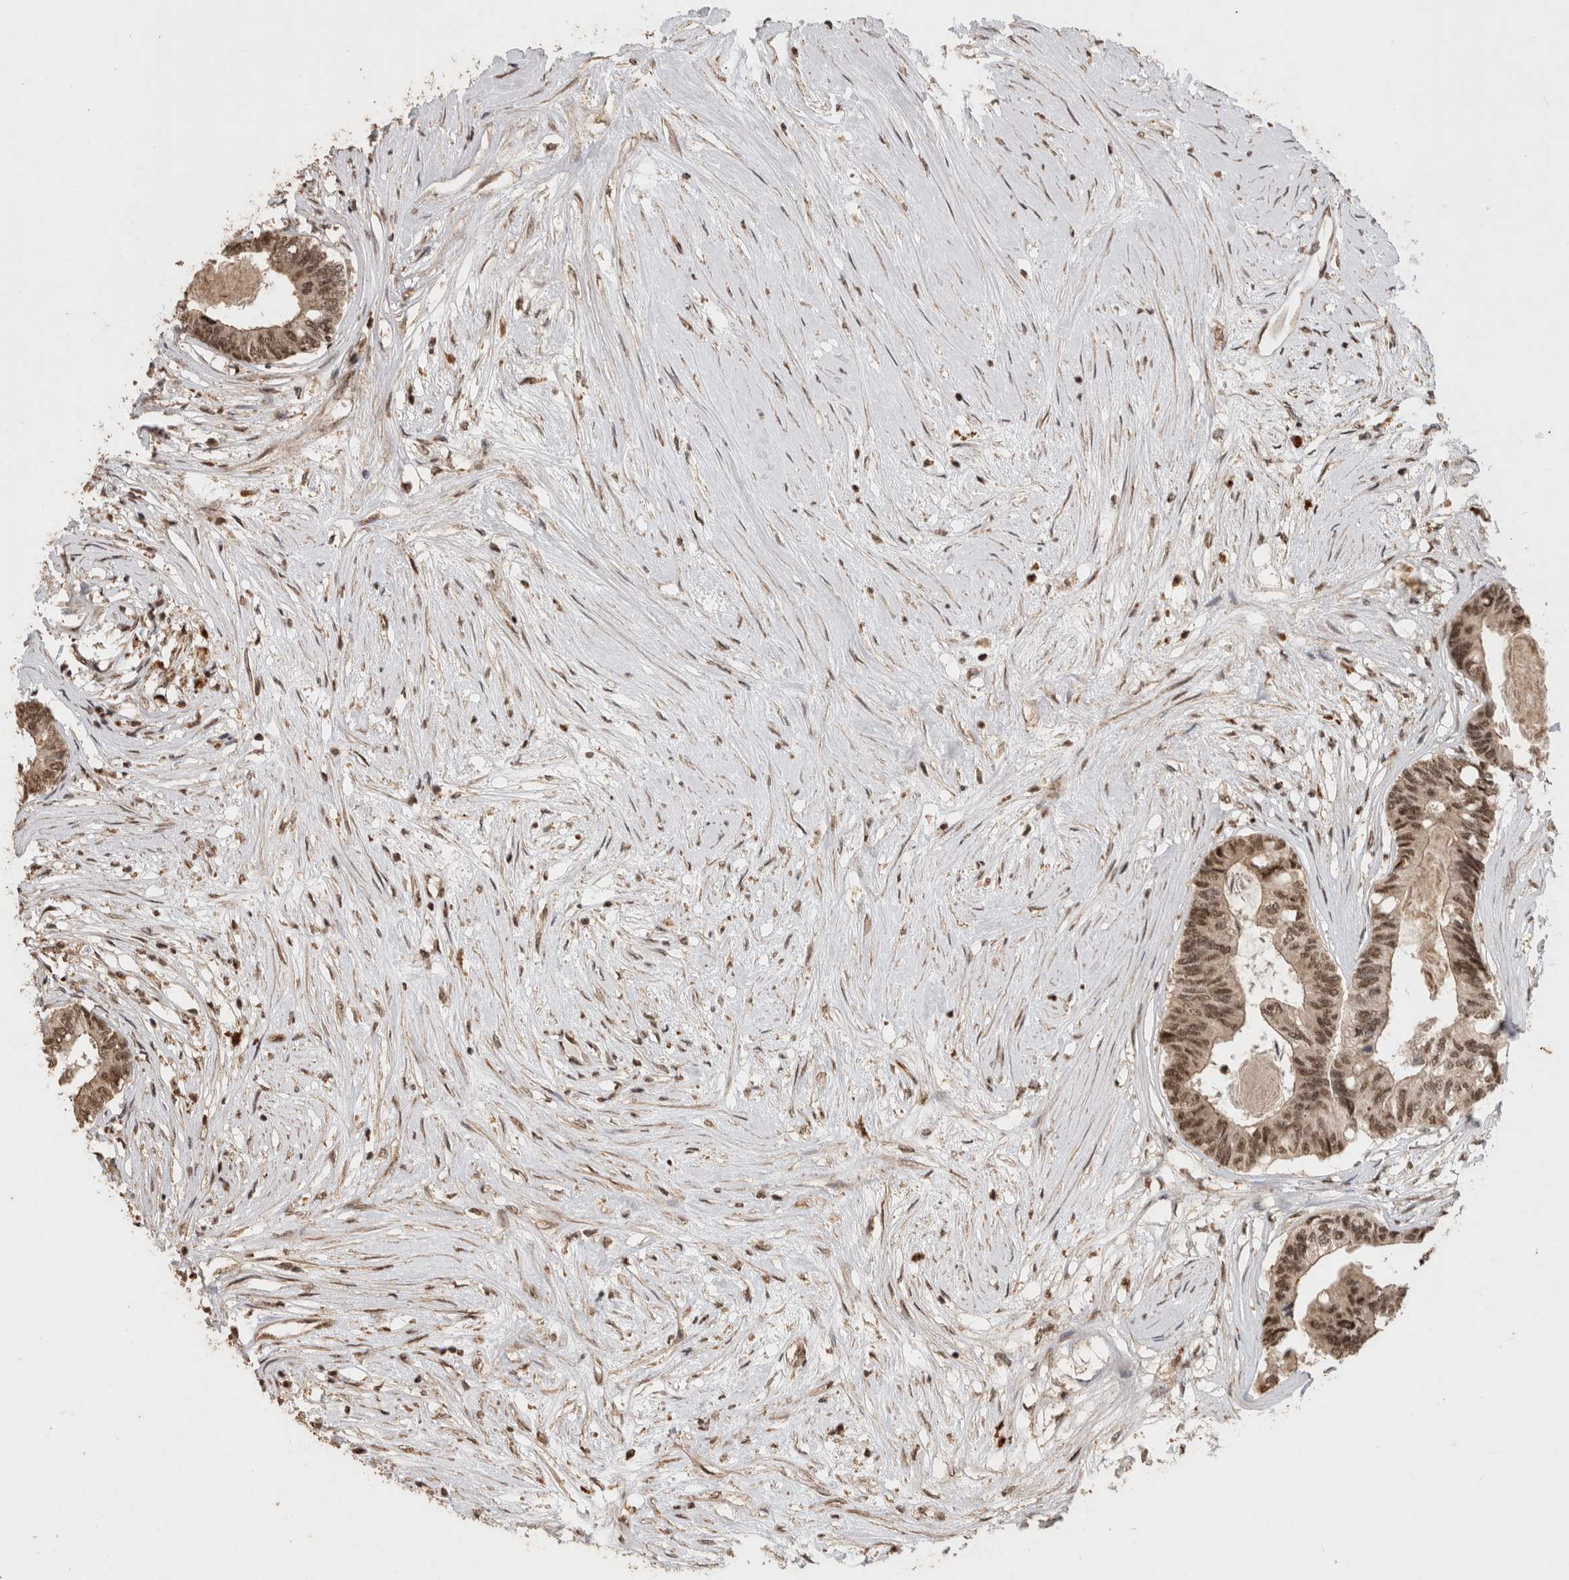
{"staining": {"intensity": "moderate", "quantity": ">75%", "location": "cytoplasmic/membranous,nuclear"}, "tissue": "colorectal cancer", "cell_type": "Tumor cells", "image_type": "cancer", "snomed": [{"axis": "morphology", "description": "Adenocarcinoma, NOS"}, {"axis": "topography", "description": "Rectum"}], "caption": "Moderate cytoplasmic/membranous and nuclear staining for a protein is seen in about >75% of tumor cells of adenocarcinoma (colorectal) using immunohistochemistry.", "gene": "KEAP1", "patient": {"sex": "male", "age": 63}}